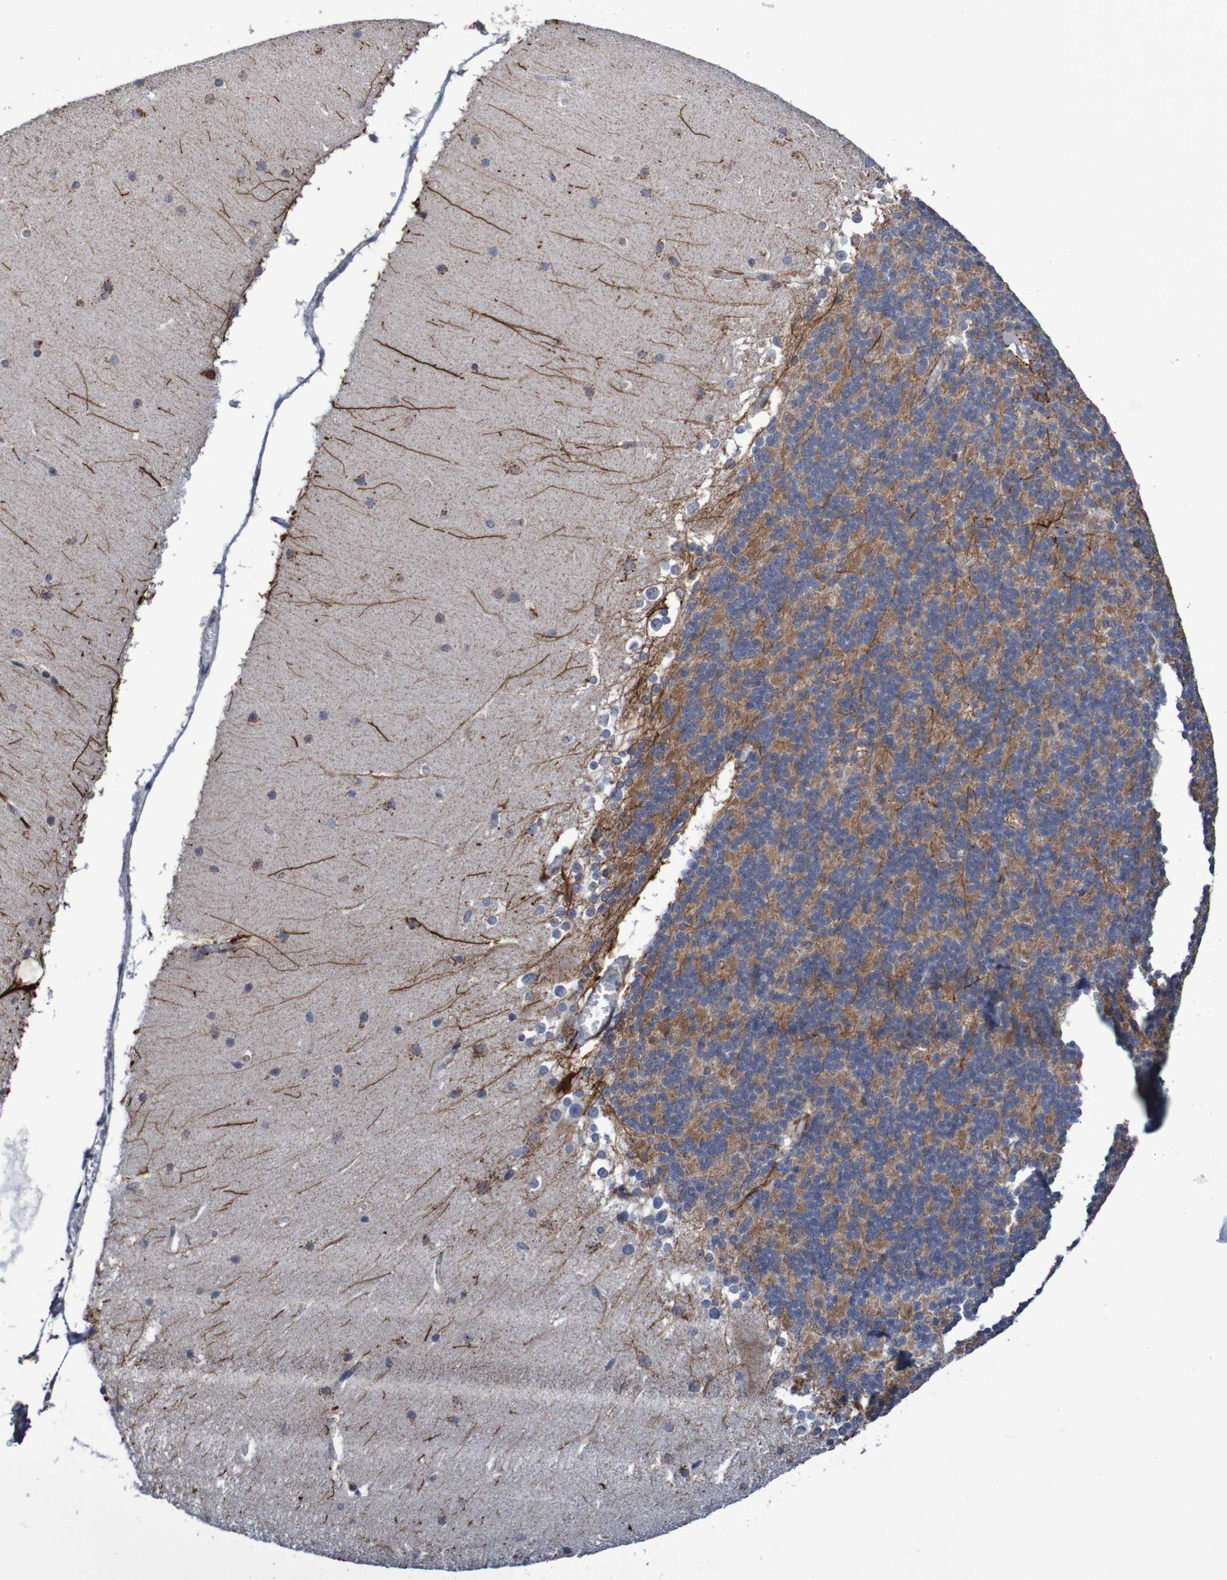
{"staining": {"intensity": "strong", "quantity": "<25%", "location": "cytoplasmic/membranous"}, "tissue": "cerebellum", "cell_type": "Cells in granular layer", "image_type": "normal", "snomed": [{"axis": "morphology", "description": "Normal tissue, NOS"}, {"axis": "topography", "description": "Cerebellum"}], "caption": "The histopathology image demonstrates immunohistochemical staining of normal cerebellum. There is strong cytoplasmic/membranous staining is appreciated in about <25% of cells in granular layer. (brown staining indicates protein expression, while blue staining denotes nuclei).", "gene": "DVL1", "patient": {"sex": "female", "age": 19}}